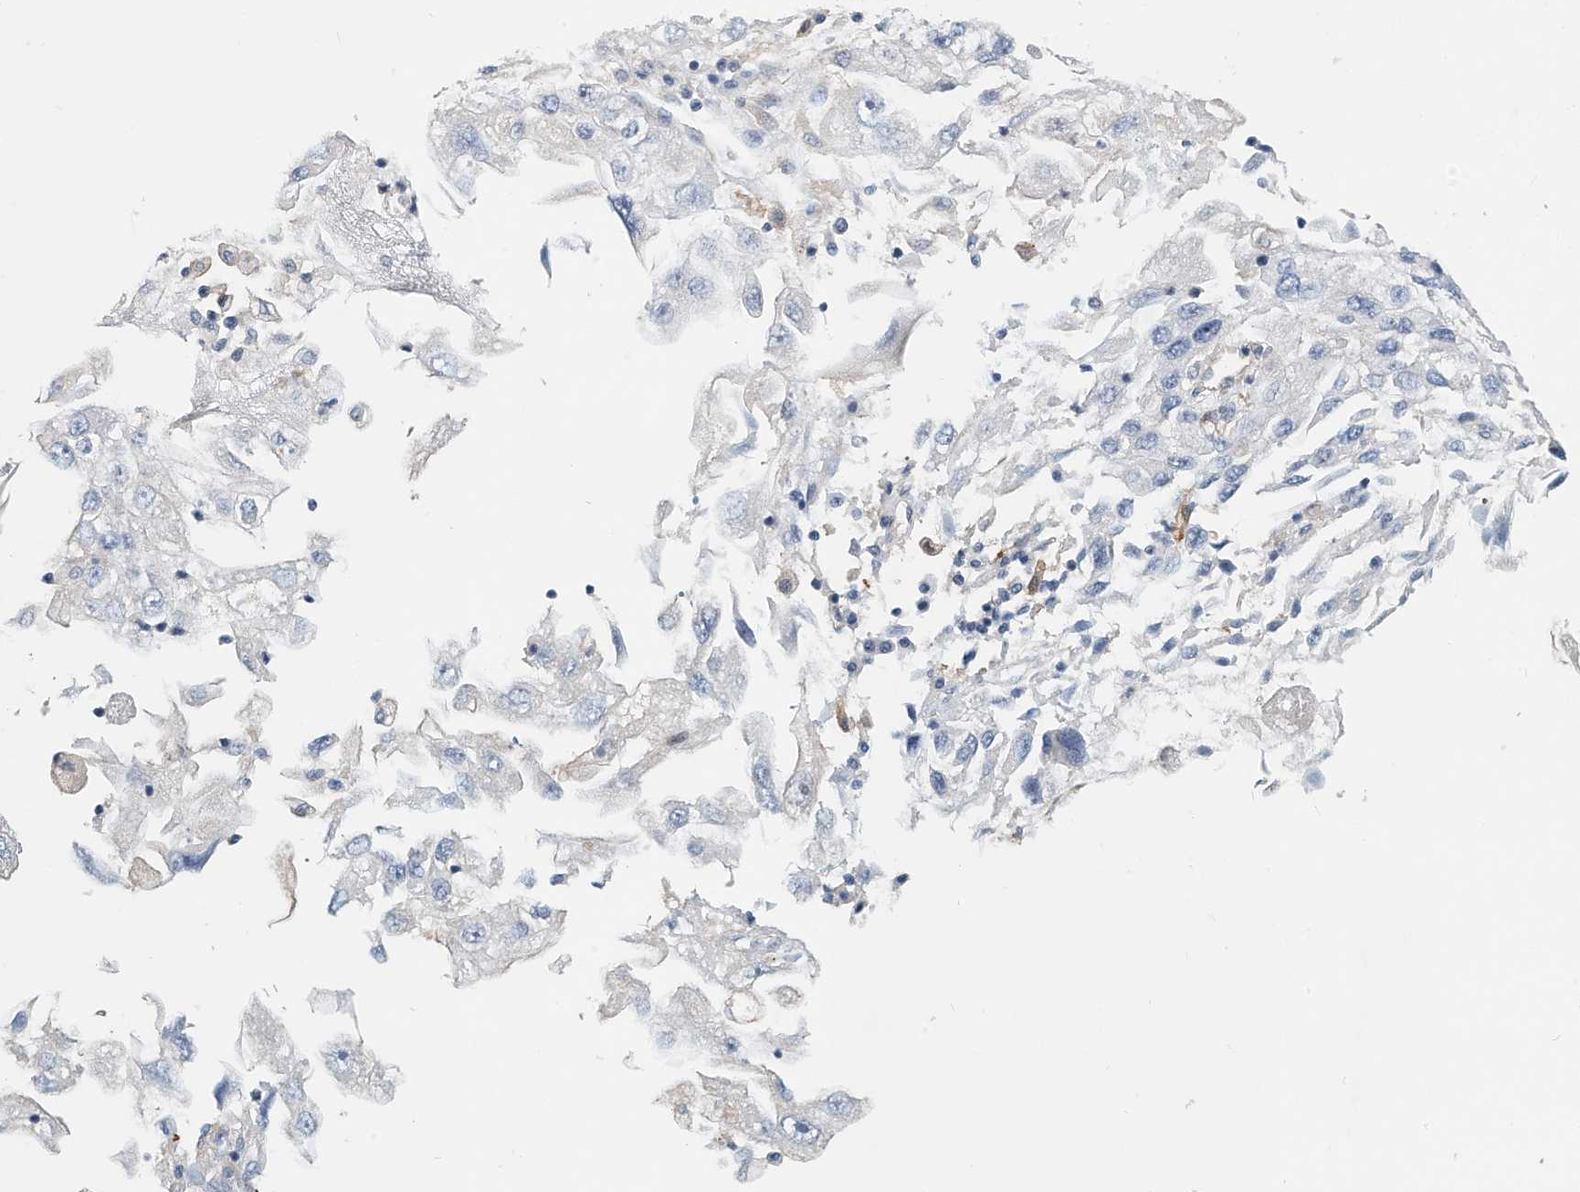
{"staining": {"intensity": "negative", "quantity": "none", "location": "none"}, "tissue": "endometrial cancer", "cell_type": "Tumor cells", "image_type": "cancer", "snomed": [{"axis": "morphology", "description": "Adenocarcinoma, NOS"}, {"axis": "topography", "description": "Endometrium"}], "caption": "Immunohistochemistry (IHC) micrograph of endometrial adenocarcinoma stained for a protein (brown), which displays no staining in tumor cells. The staining was performed using DAB (3,3'-diaminobenzidine) to visualize the protein expression in brown, while the nuclei were stained in blue with hematoxylin (Magnification: 20x).", "gene": "MICAL1", "patient": {"sex": "female", "age": 49}}